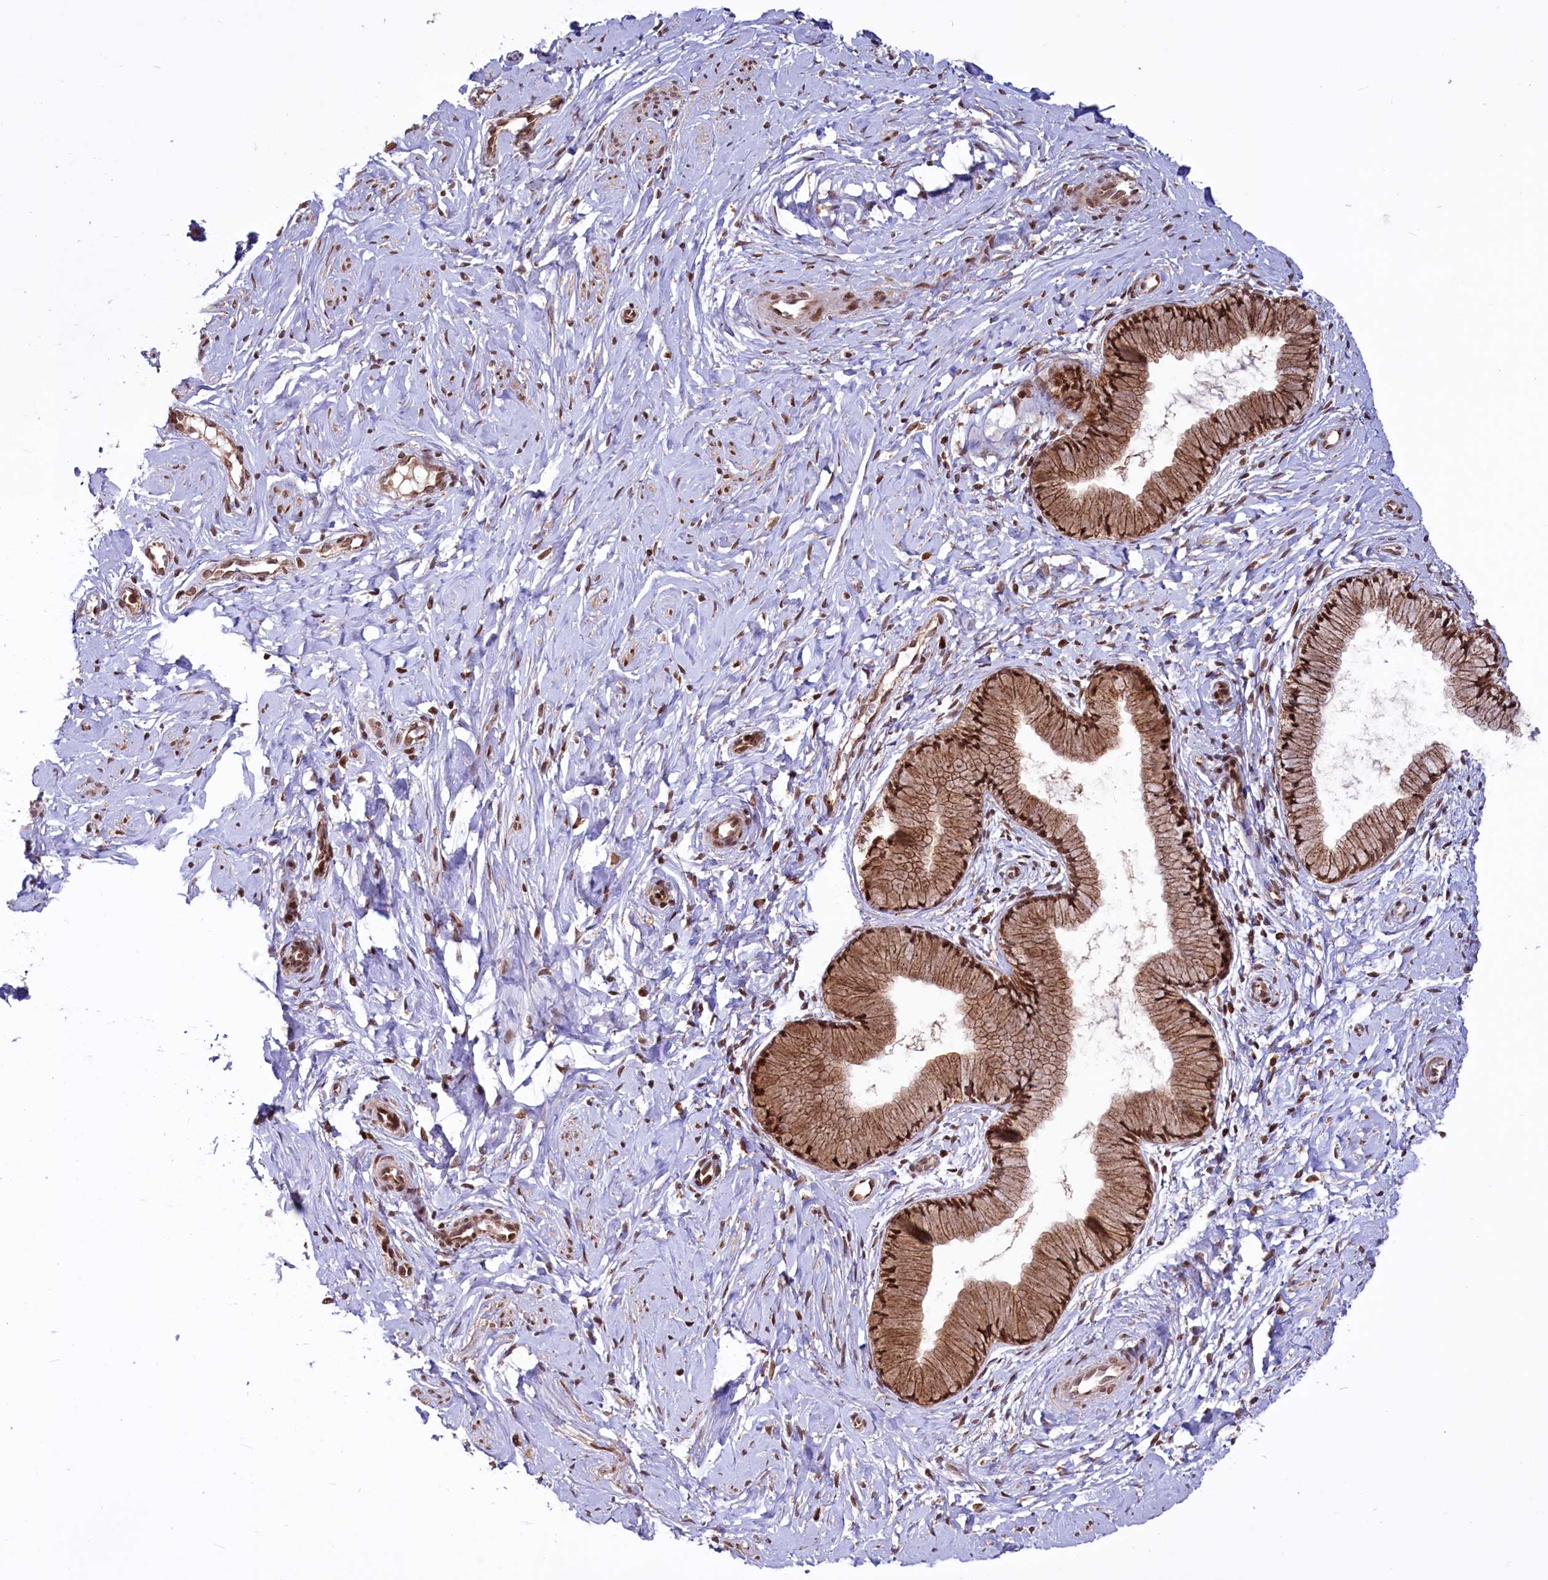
{"staining": {"intensity": "strong", "quantity": ">75%", "location": "cytoplasmic/membranous,nuclear"}, "tissue": "cervix", "cell_type": "Glandular cells", "image_type": "normal", "snomed": [{"axis": "morphology", "description": "Normal tissue, NOS"}, {"axis": "topography", "description": "Cervix"}], "caption": "The histopathology image reveals staining of benign cervix, revealing strong cytoplasmic/membranous,nuclear protein expression (brown color) within glandular cells. The protein of interest is shown in brown color, while the nuclei are stained blue.", "gene": "PHC3", "patient": {"sex": "female", "age": 33}}